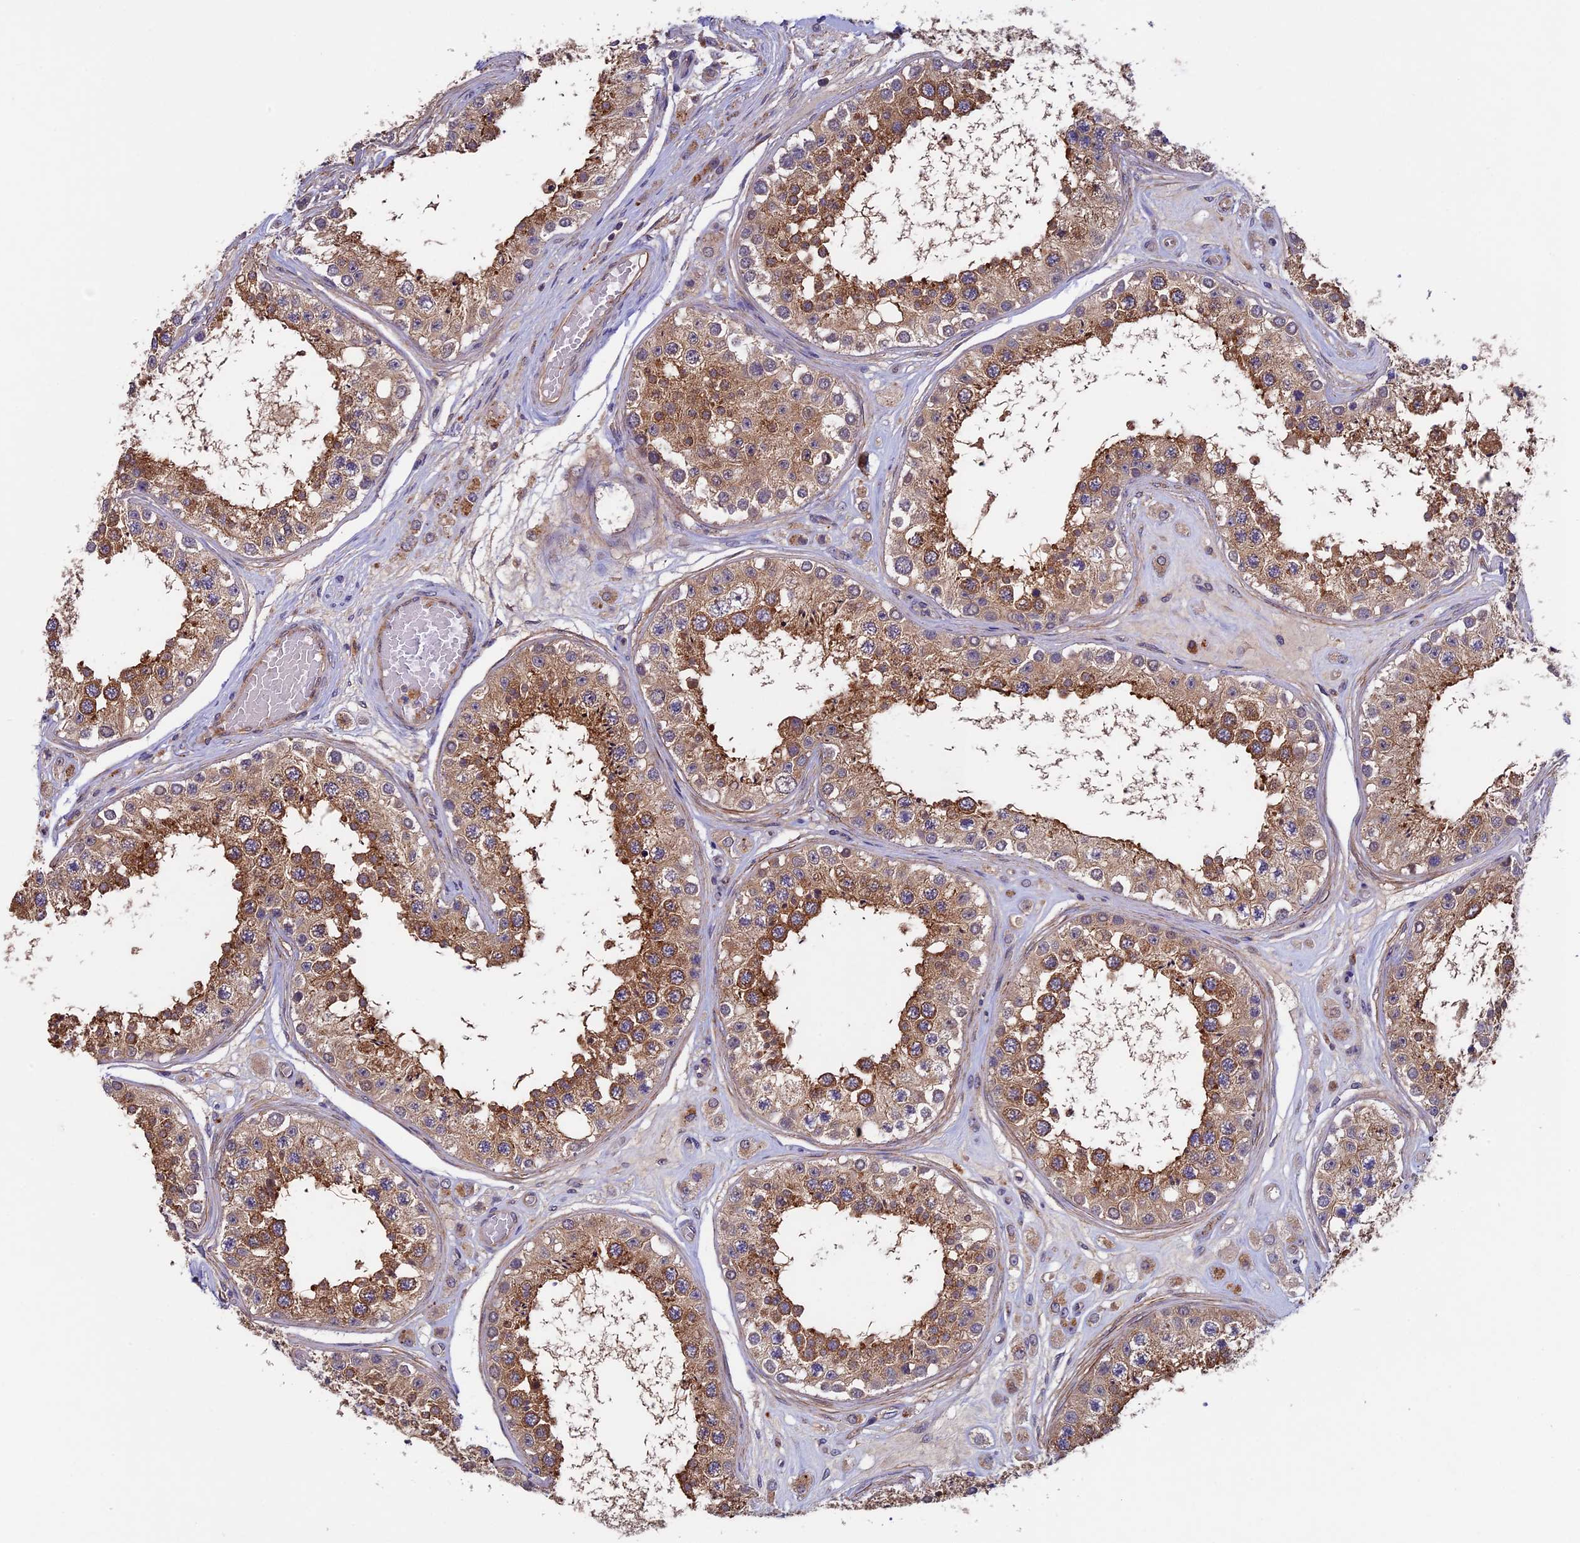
{"staining": {"intensity": "strong", "quantity": ">75%", "location": "cytoplasmic/membranous"}, "tissue": "testis", "cell_type": "Cells in seminiferous ducts", "image_type": "normal", "snomed": [{"axis": "morphology", "description": "Normal tissue, NOS"}, {"axis": "topography", "description": "Testis"}], "caption": "Protein staining of unremarkable testis shows strong cytoplasmic/membranous expression in approximately >75% of cells in seminiferous ducts. (DAB (3,3'-diaminobenzidine) IHC, brown staining for protein, blue staining for nuclei).", "gene": "SLC9A5", "patient": {"sex": "male", "age": 25}}